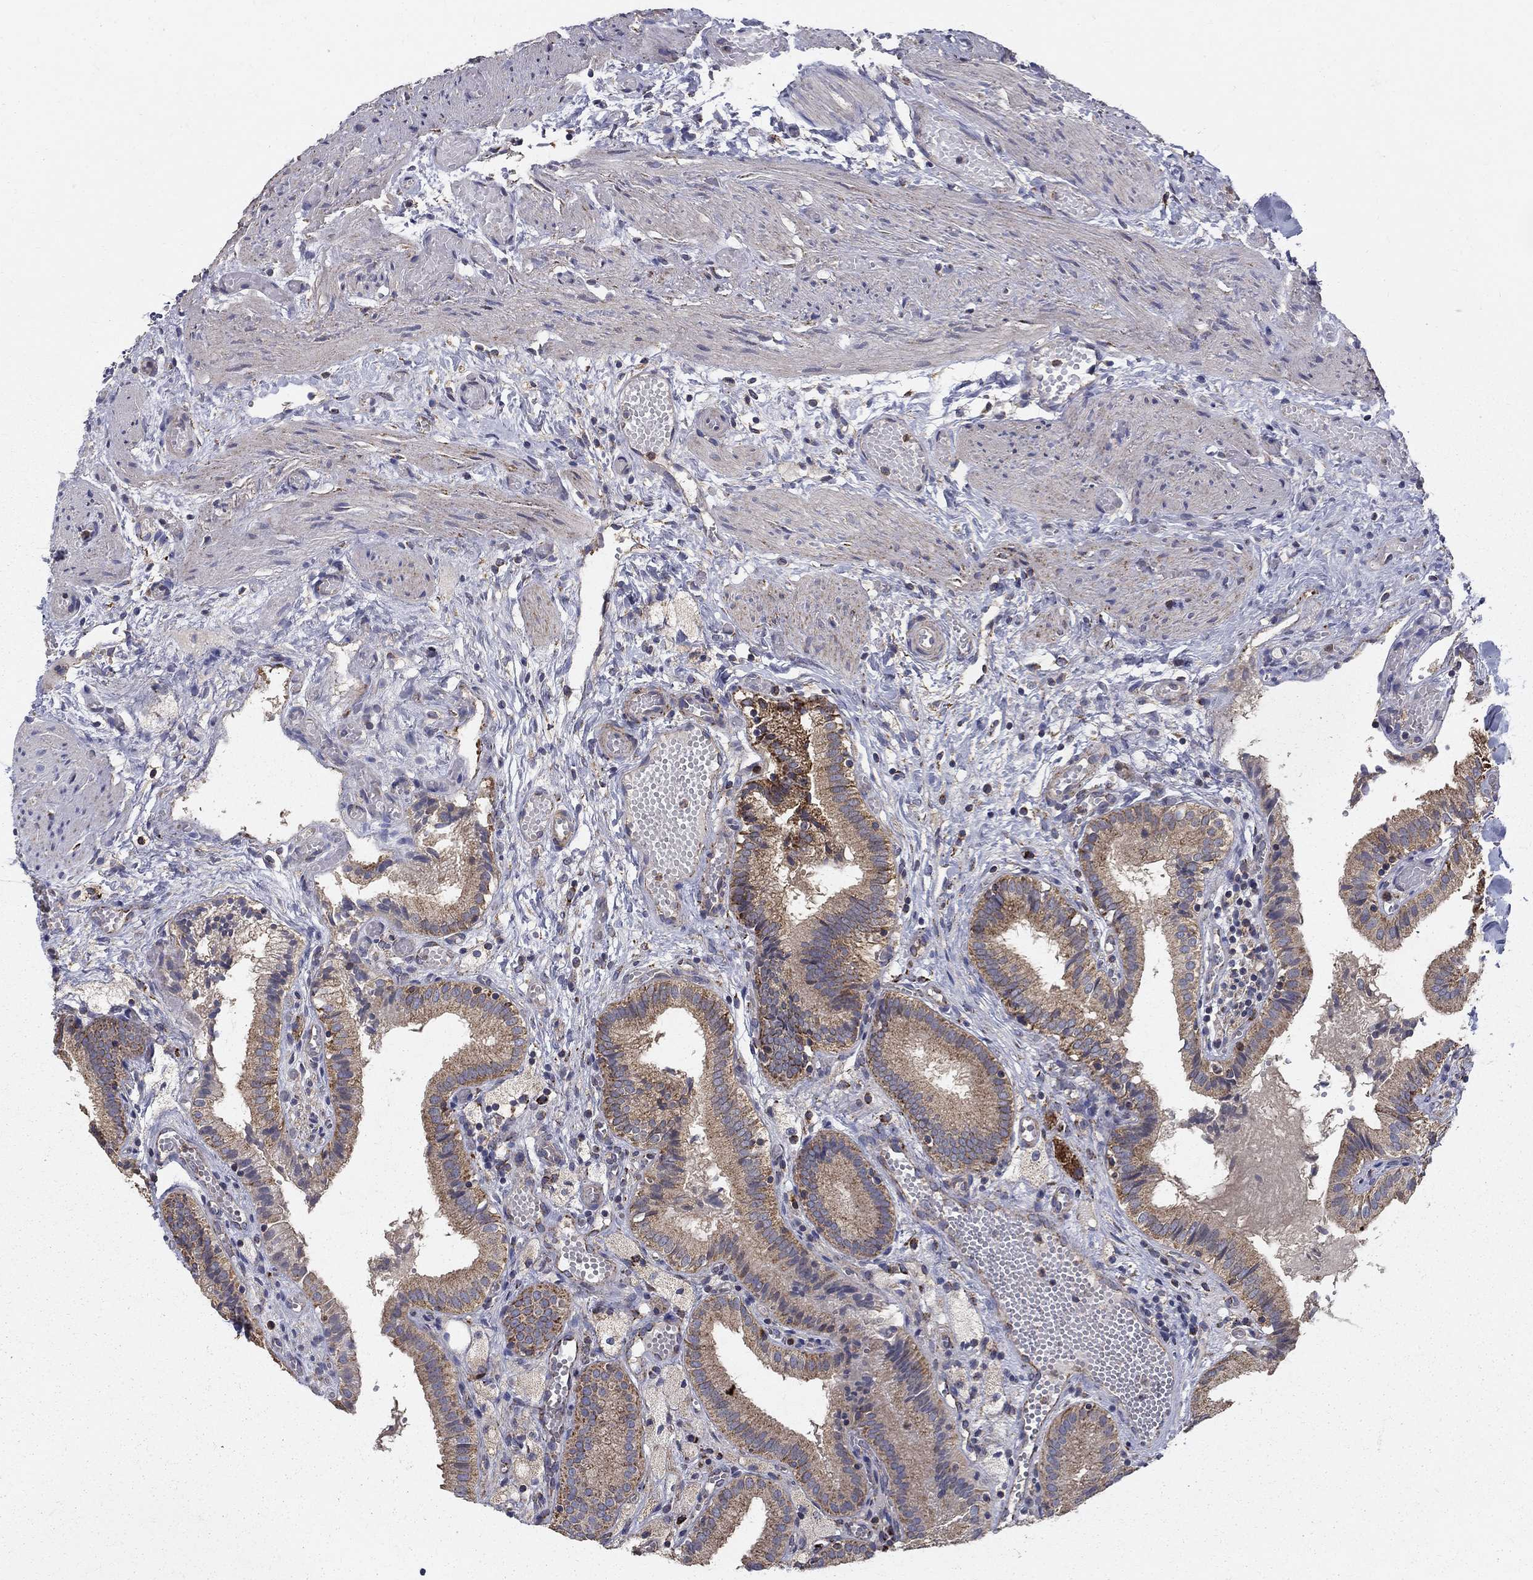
{"staining": {"intensity": "strong", "quantity": "<25%", "location": "cytoplasmic/membranous"}, "tissue": "gallbladder", "cell_type": "Glandular cells", "image_type": "normal", "snomed": [{"axis": "morphology", "description": "Normal tissue, NOS"}, {"axis": "topography", "description": "Gallbladder"}], "caption": "High-power microscopy captured an immunohistochemistry micrograph of normal gallbladder, revealing strong cytoplasmic/membranous positivity in about <25% of glandular cells.", "gene": "GCSH", "patient": {"sex": "female", "age": 24}}